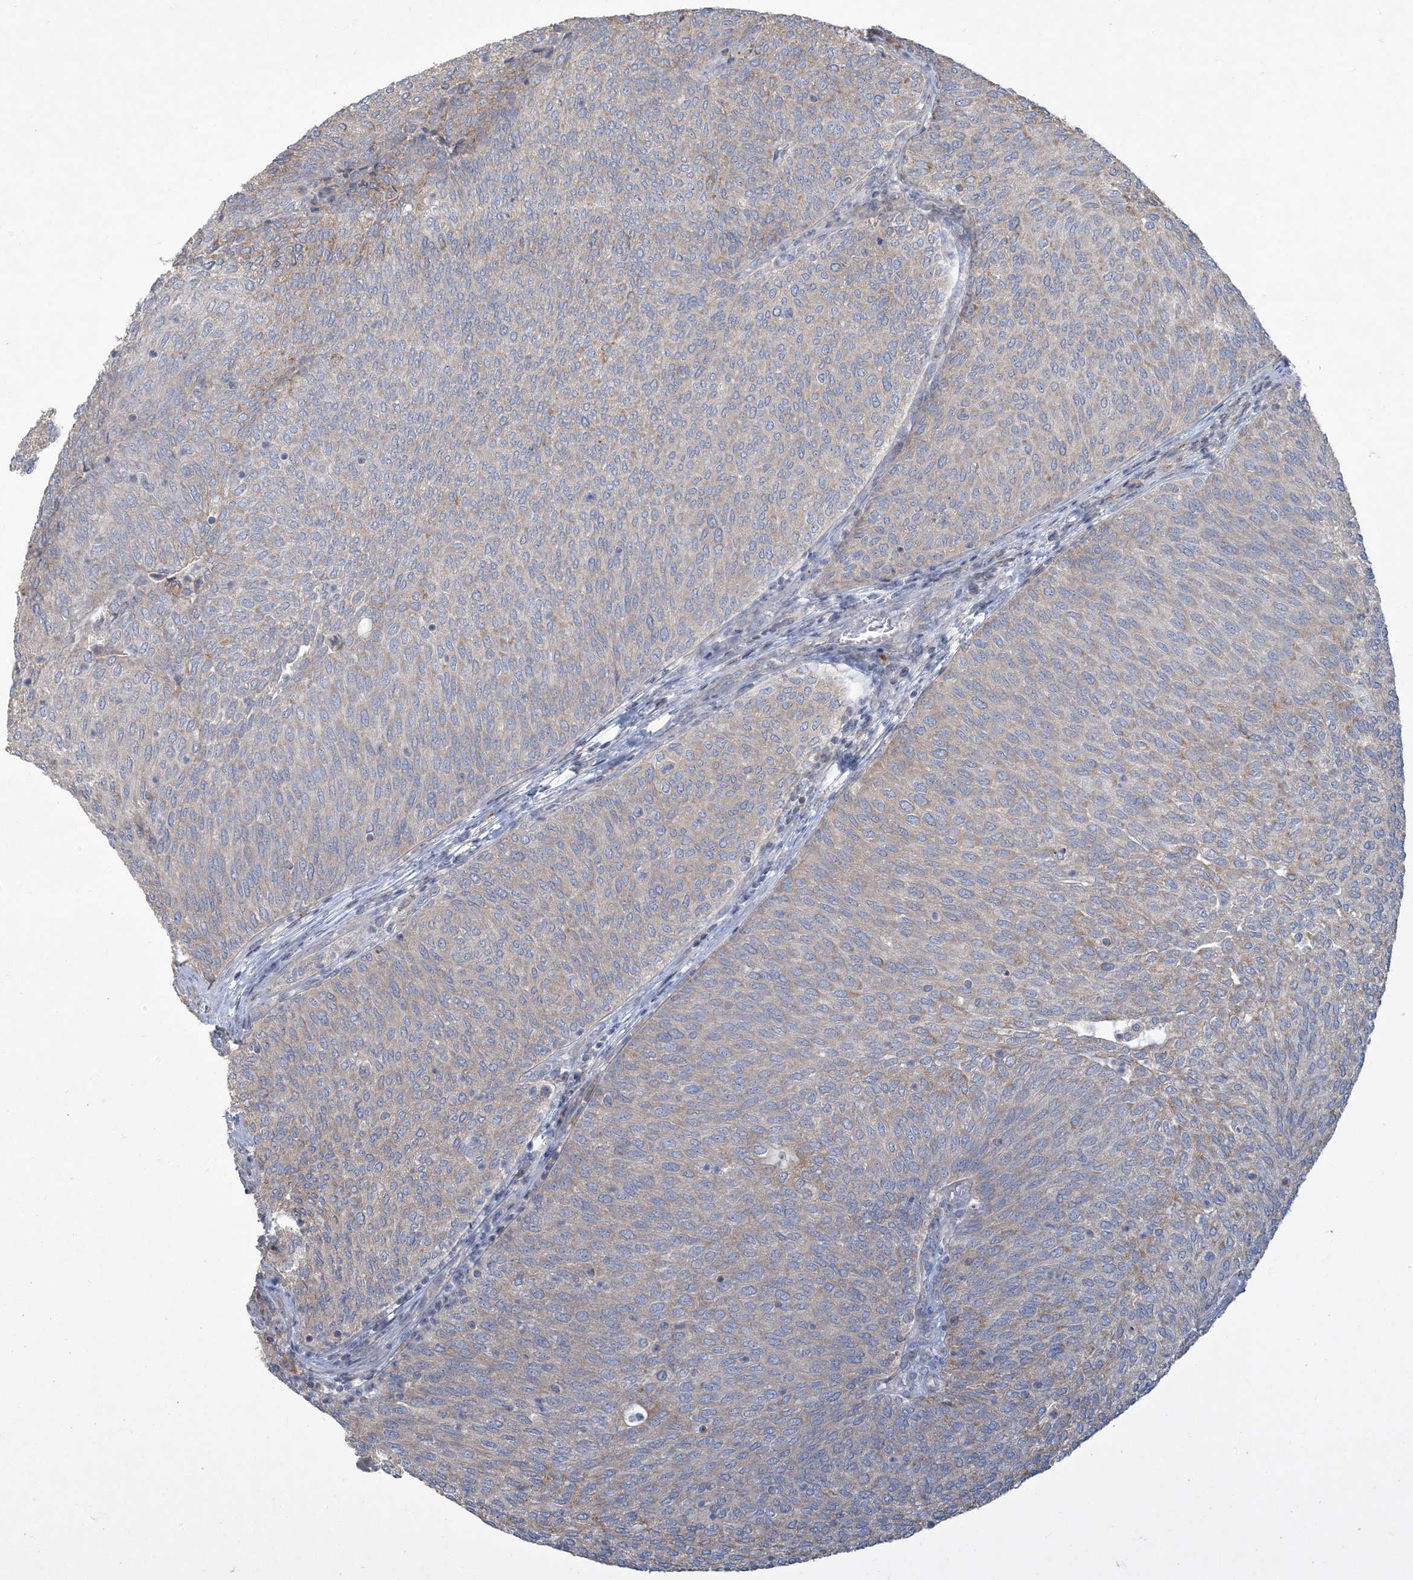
{"staining": {"intensity": "weak", "quantity": "25%-75%", "location": "cytoplasmic/membranous"}, "tissue": "urothelial cancer", "cell_type": "Tumor cells", "image_type": "cancer", "snomed": [{"axis": "morphology", "description": "Urothelial carcinoma, Low grade"}, {"axis": "topography", "description": "Urinary bladder"}], "caption": "Brown immunohistochemical staining in urothelial cancer exhibits weak cytoplasmic/membranous staining in approximately 25%-75% of tumor cells.", "gene": "LTN1", "patient": {"sex": "female", "age": 79}}